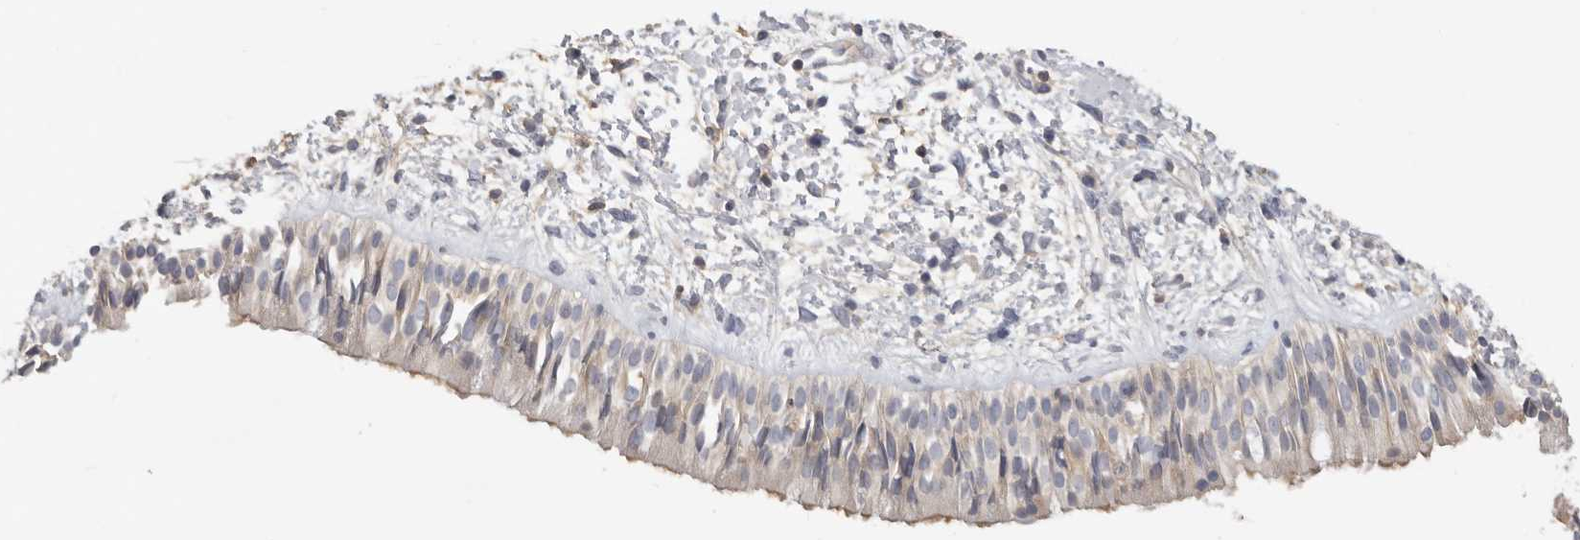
{"staining": {"intensity": "weak", "quantity": "<25%", "location": "cytoplasmic/membranous"}, "tissue": "nasopharynx", "cell_type": "Respiratory epithelial cells", "image_type": "normal", "snomed": [{"axis": "morphology", "description": "Normal tissue, NOS"}, {"axis": "topography", "description": "Nasopharynx"}], "caption": "Immunohistochemical staining of normal nasopharynx exhibits no significant expression in respiratory epithelial cells. The staining was performed using DAB (3,3'-diaminobenzidine) to visualize the protein expression in brown, while the nuclei were stained in blue with hematoxylin (Magnification: 20x).", "gene": "WDTC1", "patient": {"sex": "male", "age": 22}}